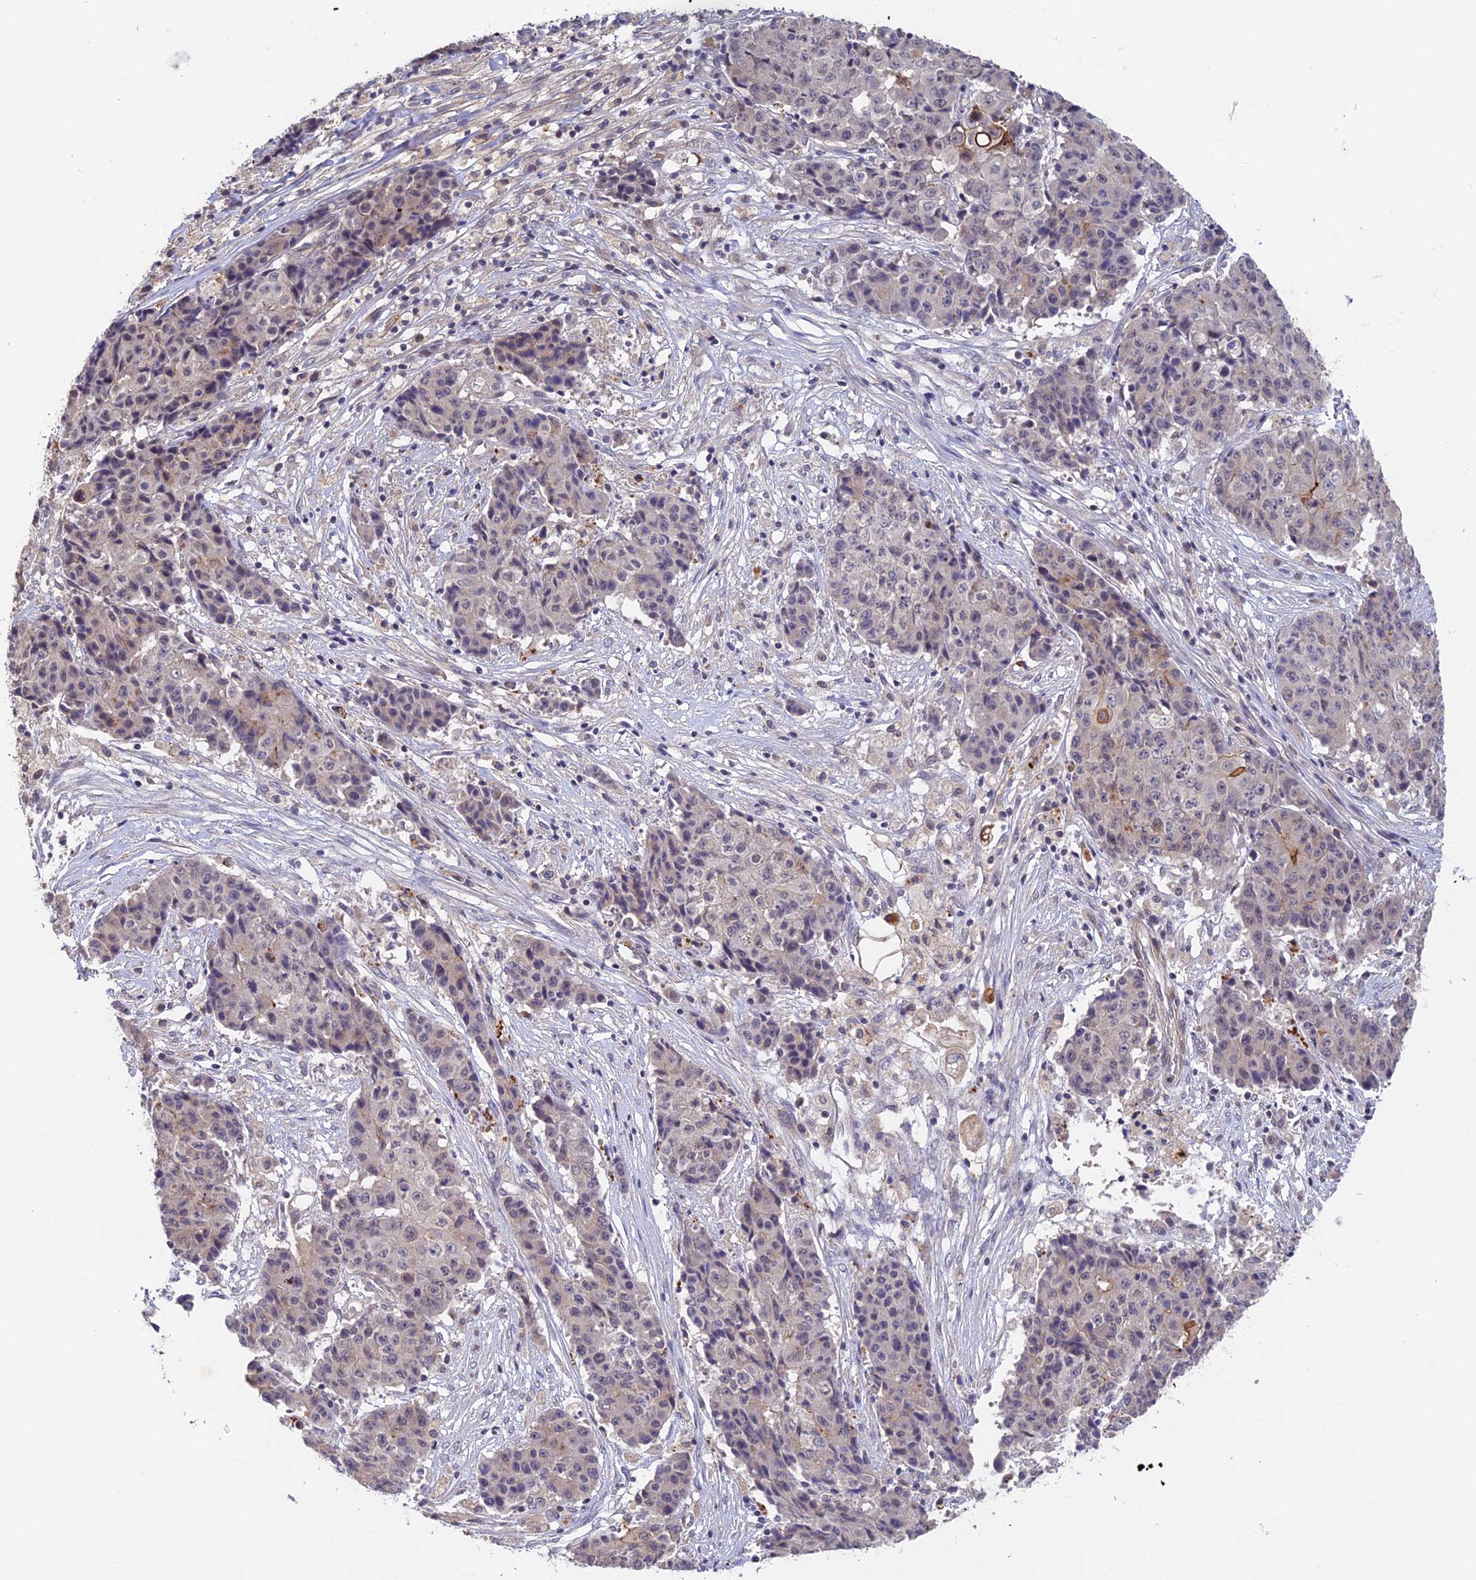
{"staining": {"intensity": "negative", "quantity": "none", "location": "none"}, "tissue": "ovarian cancer", "cell_type": "Tumor cells", "image_type": "cancer", "snomed": [{"axis": "morphology", "description": "Carcinoma, endometroid"}, {"axis": "topography", "description": "Ovary"}], "caption": "The image exhibits no significant staining in tumor cells of ovarian endometroid carcinoma.", "gene": "CWH43", "patient": {"sex": "female", "age": 42}}